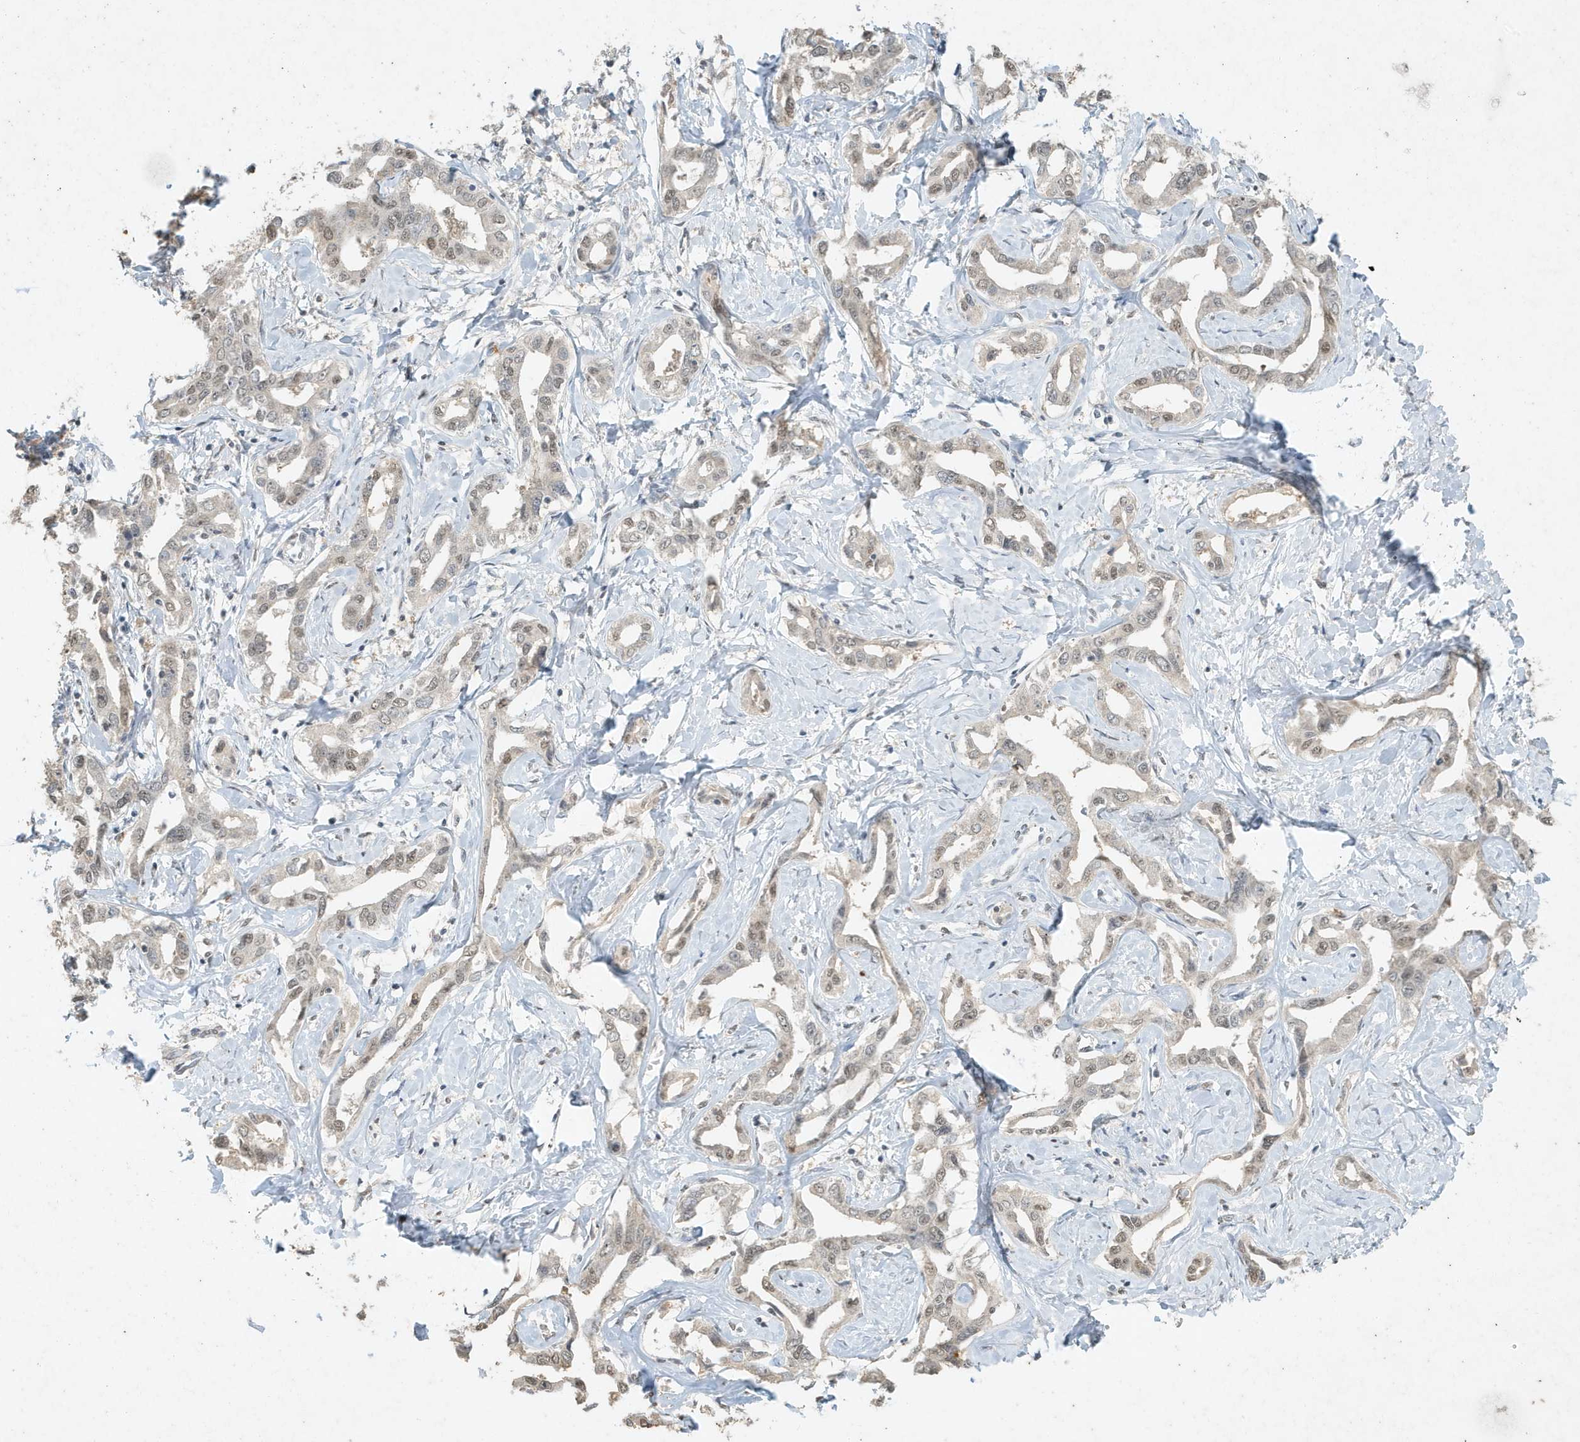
{"staining": {"intensity": "weak", "quantity": ">75%", "location": "nuclear"}, "tissue": "liver cancer", "cell_type": "Tumor cells", "image_type": "cancer", "snomed": [{"axis": "morphology", "description": "Cholangiocarcinoma"}, {"axis": "topography", "description": "Liver"}], "caption": "High-magnification brightfield microscopy of liver cholangiocarcinoma stained with DAB (brown) and counterstained with hematoxylin (blue). tumor cells exhibit weak nuclear expression is identified in about>75% of cells. Using DAB (3,3'-diaminobenzidine) (brown) and hematoxylin (blue) stains, captured at high magnification using brightfield microscopy.", "gene": "DEFA1", "patient": {"sex": "male", "age": 59}}